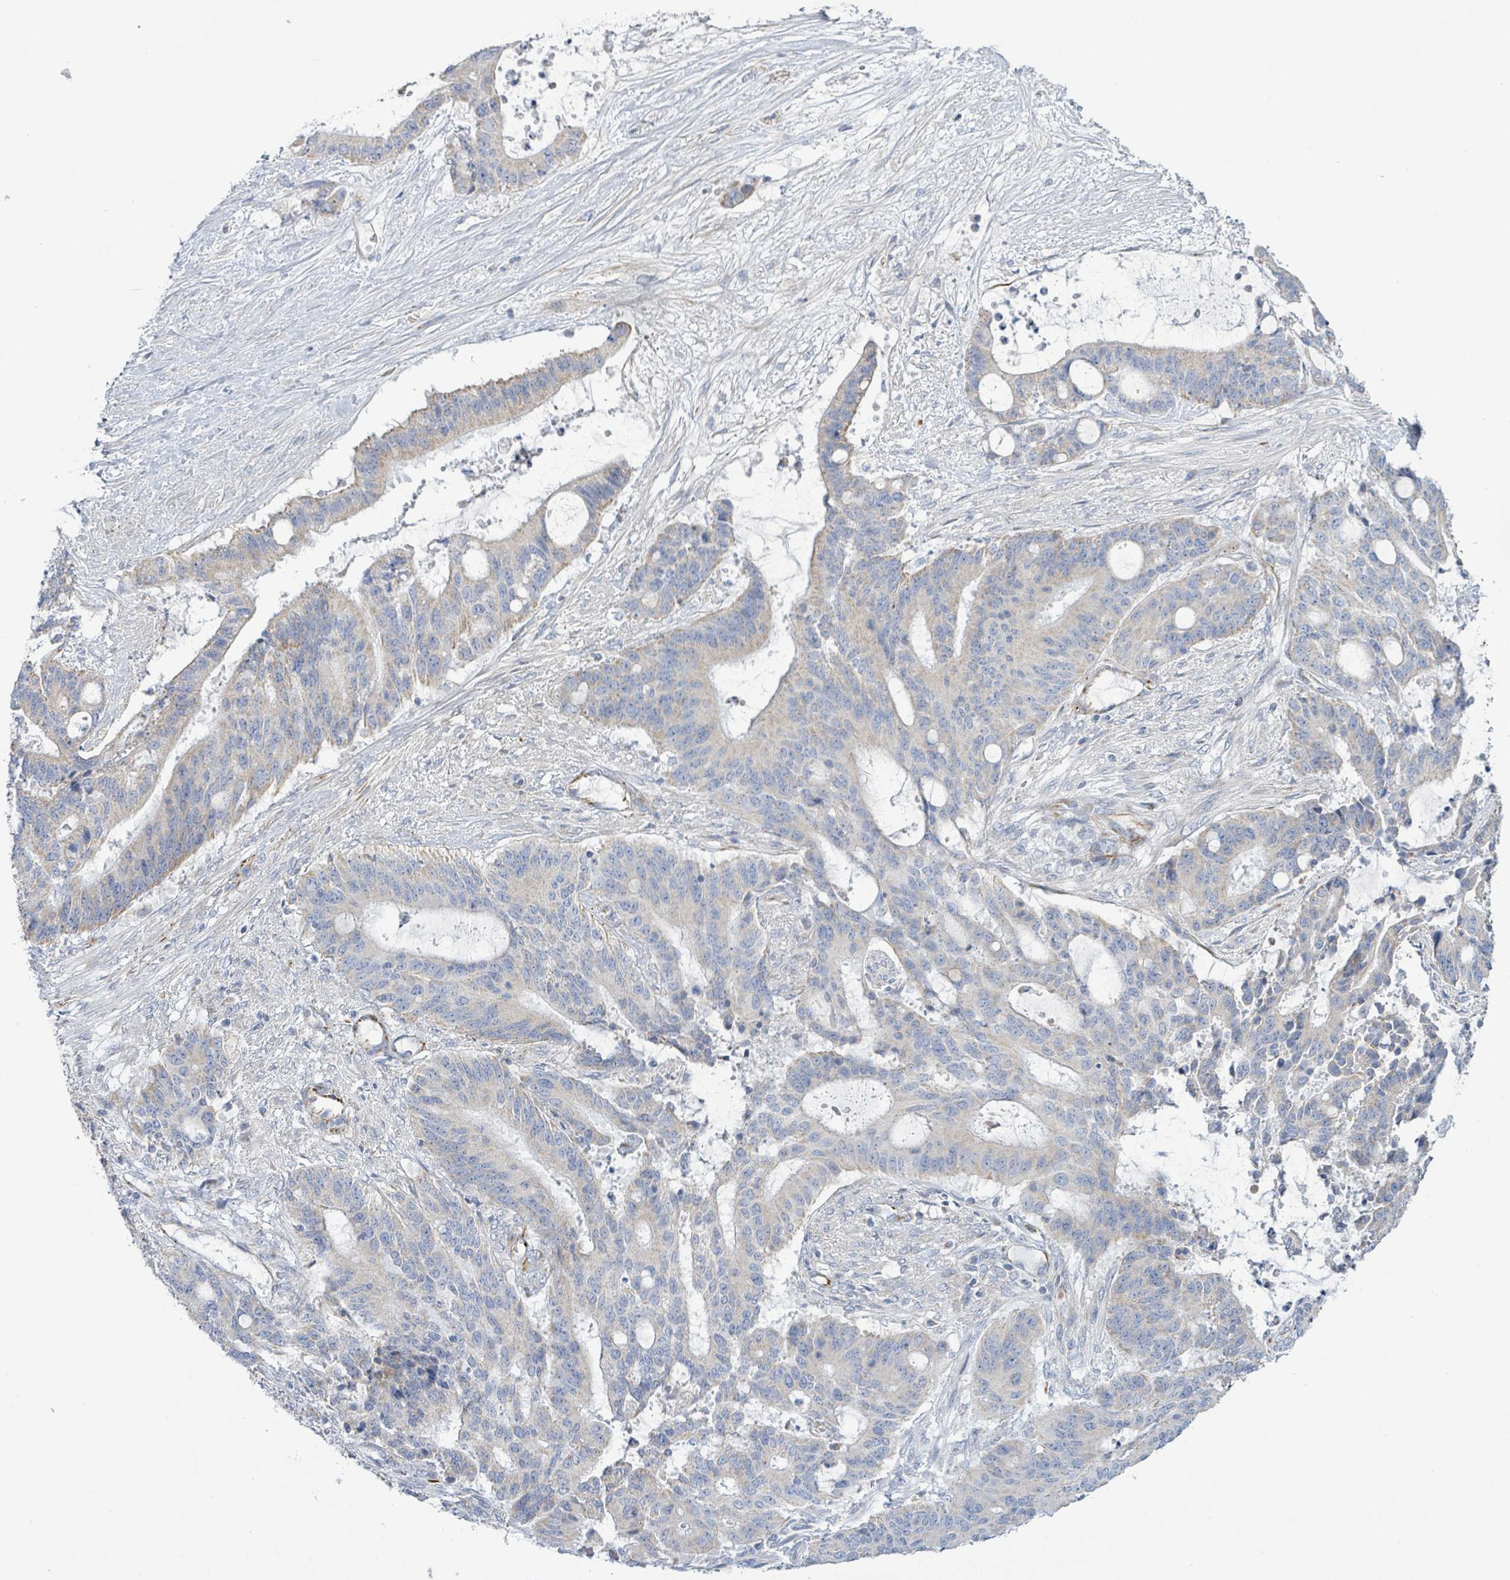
{"staining": {"intensity": "weak", "quantity": "25%-75%", "location": "cytoplasmic/membranous"}, "tissue": "liver cancer", "cell_type": "Tumor cells", "image_type": "cancer", "snomed": [{"axis": "morphology", "description": "Normal tissue, NOS"}, {"axis": "morphology", "description": "Cholangiocarcinoma"}, {"axis": "topography", "description": "Liver"}, {"axis": "topography", "description": "Peripheral nerve tissue"}], "caption": "This is an image of IHC staining of liver cancer (cholangiocarcinoma), which shows weak staining in the cytoplasmic/membranous of tumor cells.", "gene": "ALG12", "patient": {"sex": "female", "age": 73}}